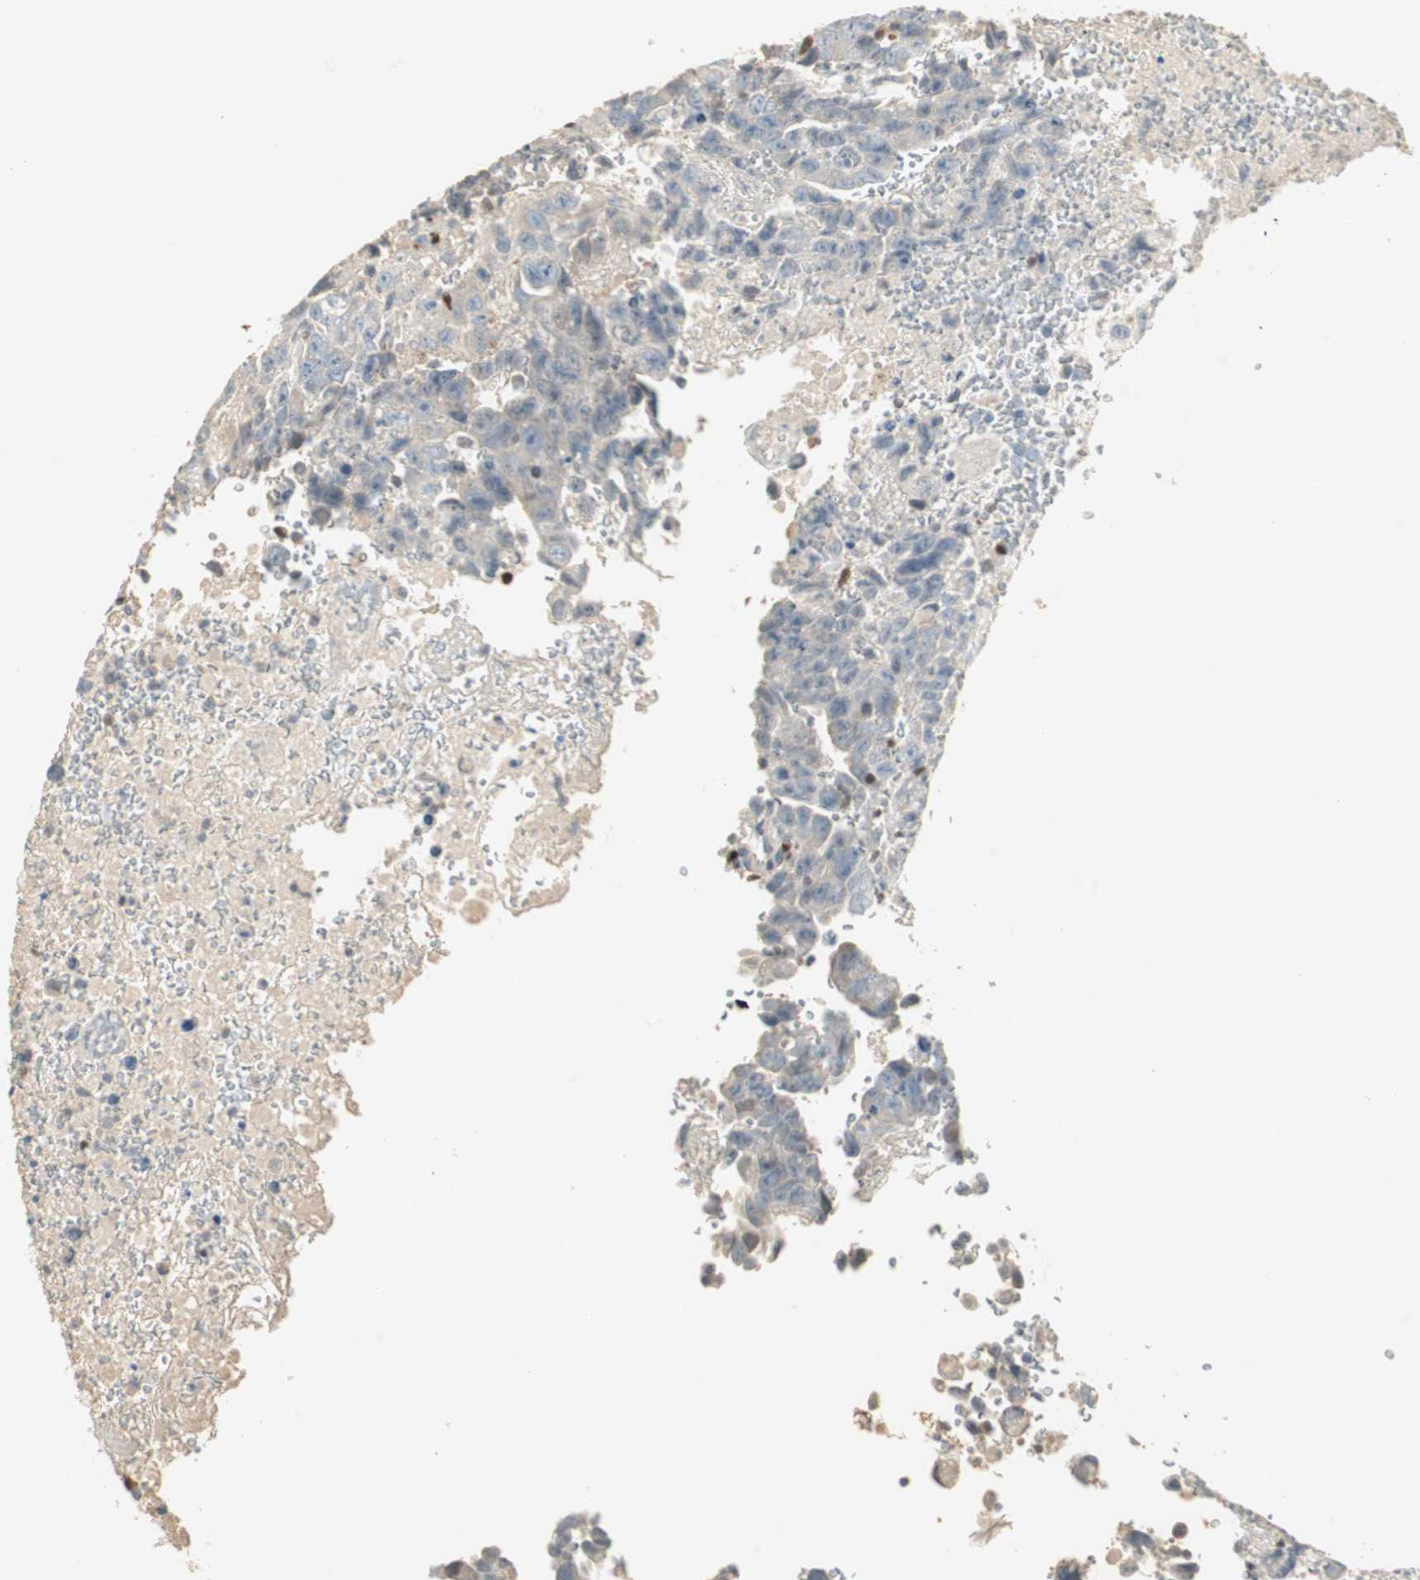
{"staining": {"intensity": "negative", "quantity": "none", "location": "none"}, "tissue": "testis cancer", "cell_type": "Tumor cells", "image_type": "cancer", "snomed": [{"axis": "morphology", "description": "Carcinoma, Embryonal, NOS"}, {"axis": "topography", "description": "Testis"}], "caption": "Tumor cells show no significant protein expression in testis embryonal carcinoma.", "gene": "RUNX2", "patient": {"sex": "male", "age": 28}}